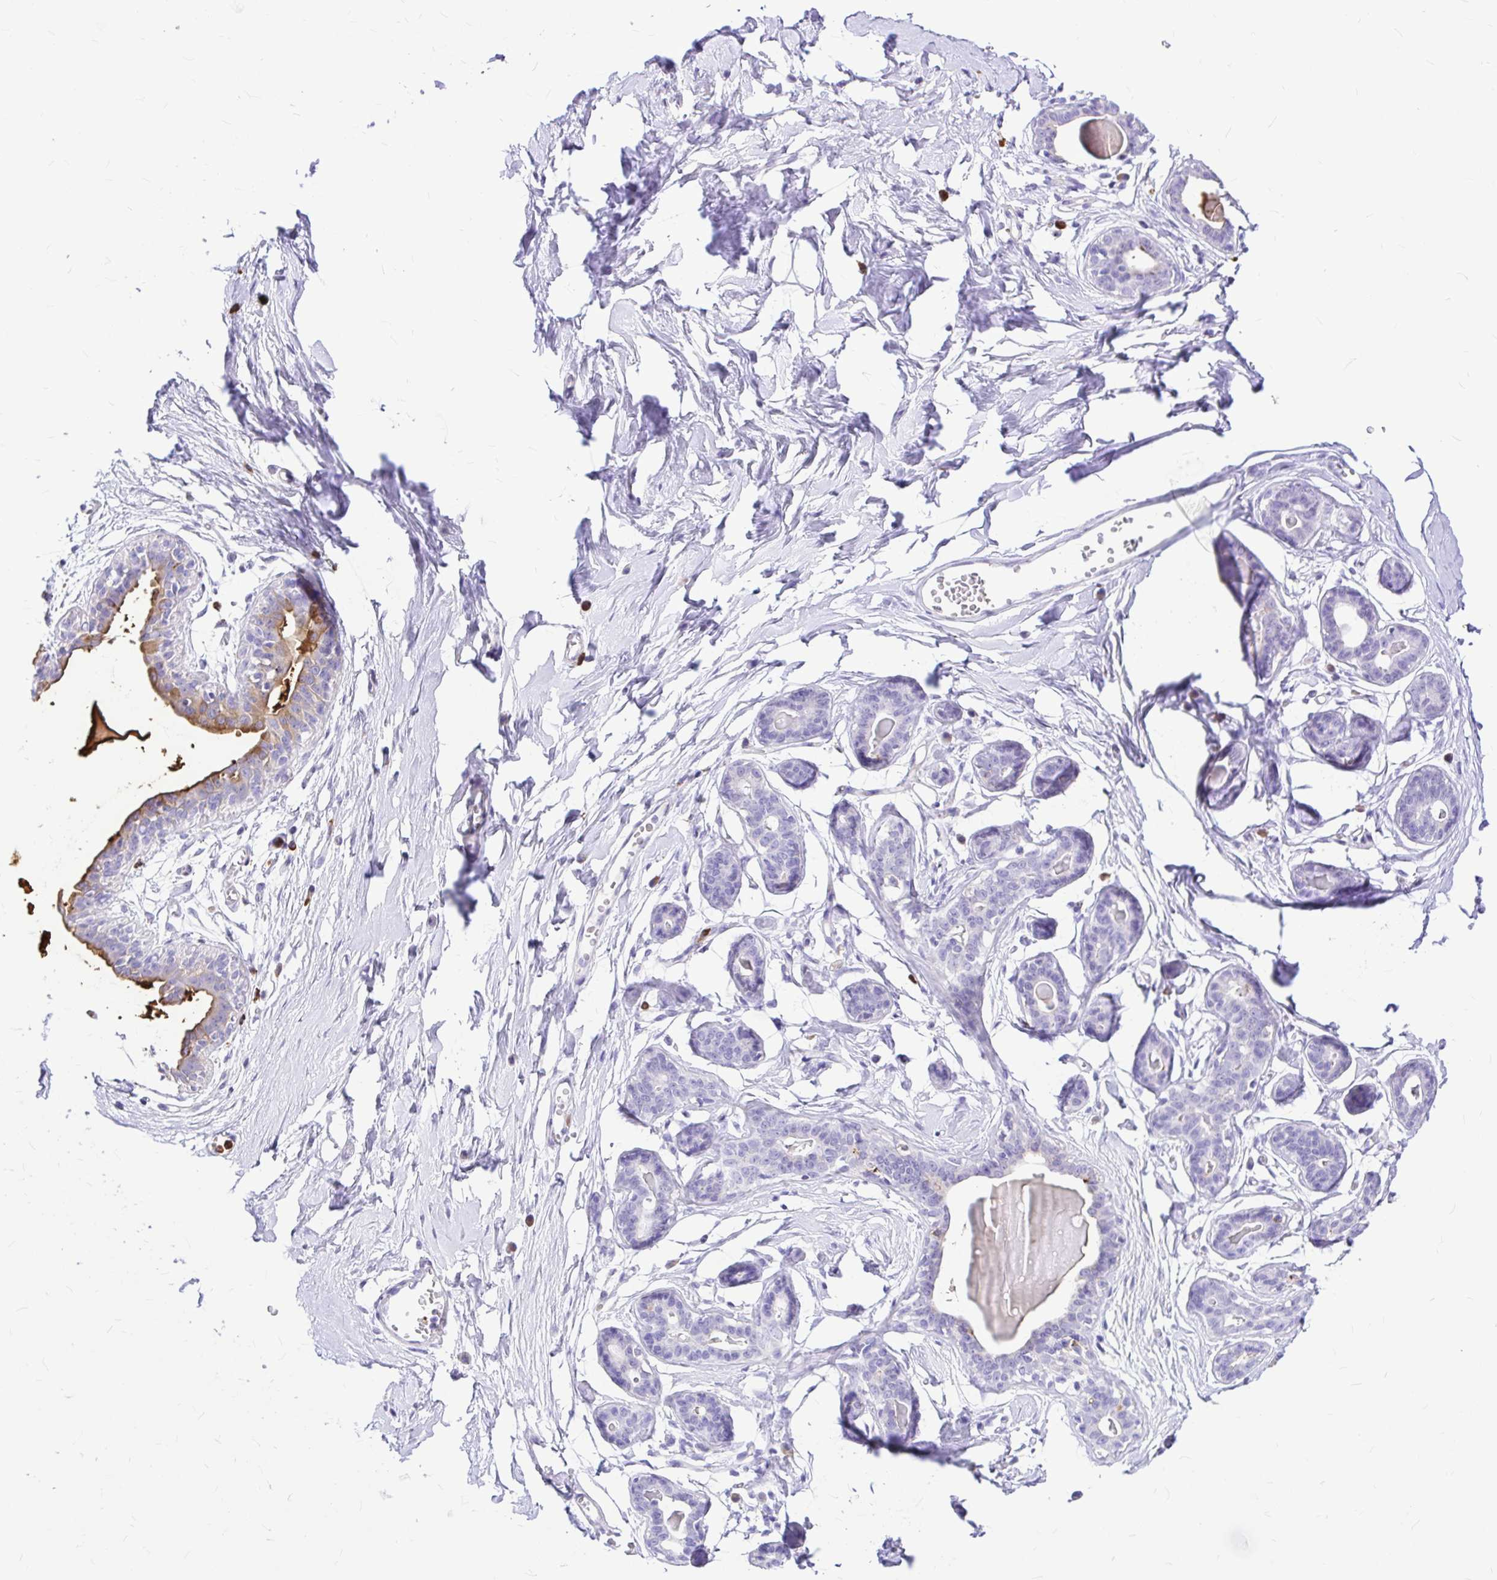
{"staining": {"intensity": "negative", "quantity": "none", "location": "none"}, "tissue": "breast", "cell_type": "Adipocytes", "image_type": "normal", "snomed": [{"axis": "morphology", "description": "Normal tissue, NOS"}, {"axis": "topography", "description": "Breast"}], "caption": "A photomicrograph of breast stained for a protein displays no brown staining in adipocytes. (DAB immunohistochemistry (IHC) visualized using brightfield microscopy, high magnification).", "gene": "CLEC1B", "patient": {"sex": "female", "age": 45}}